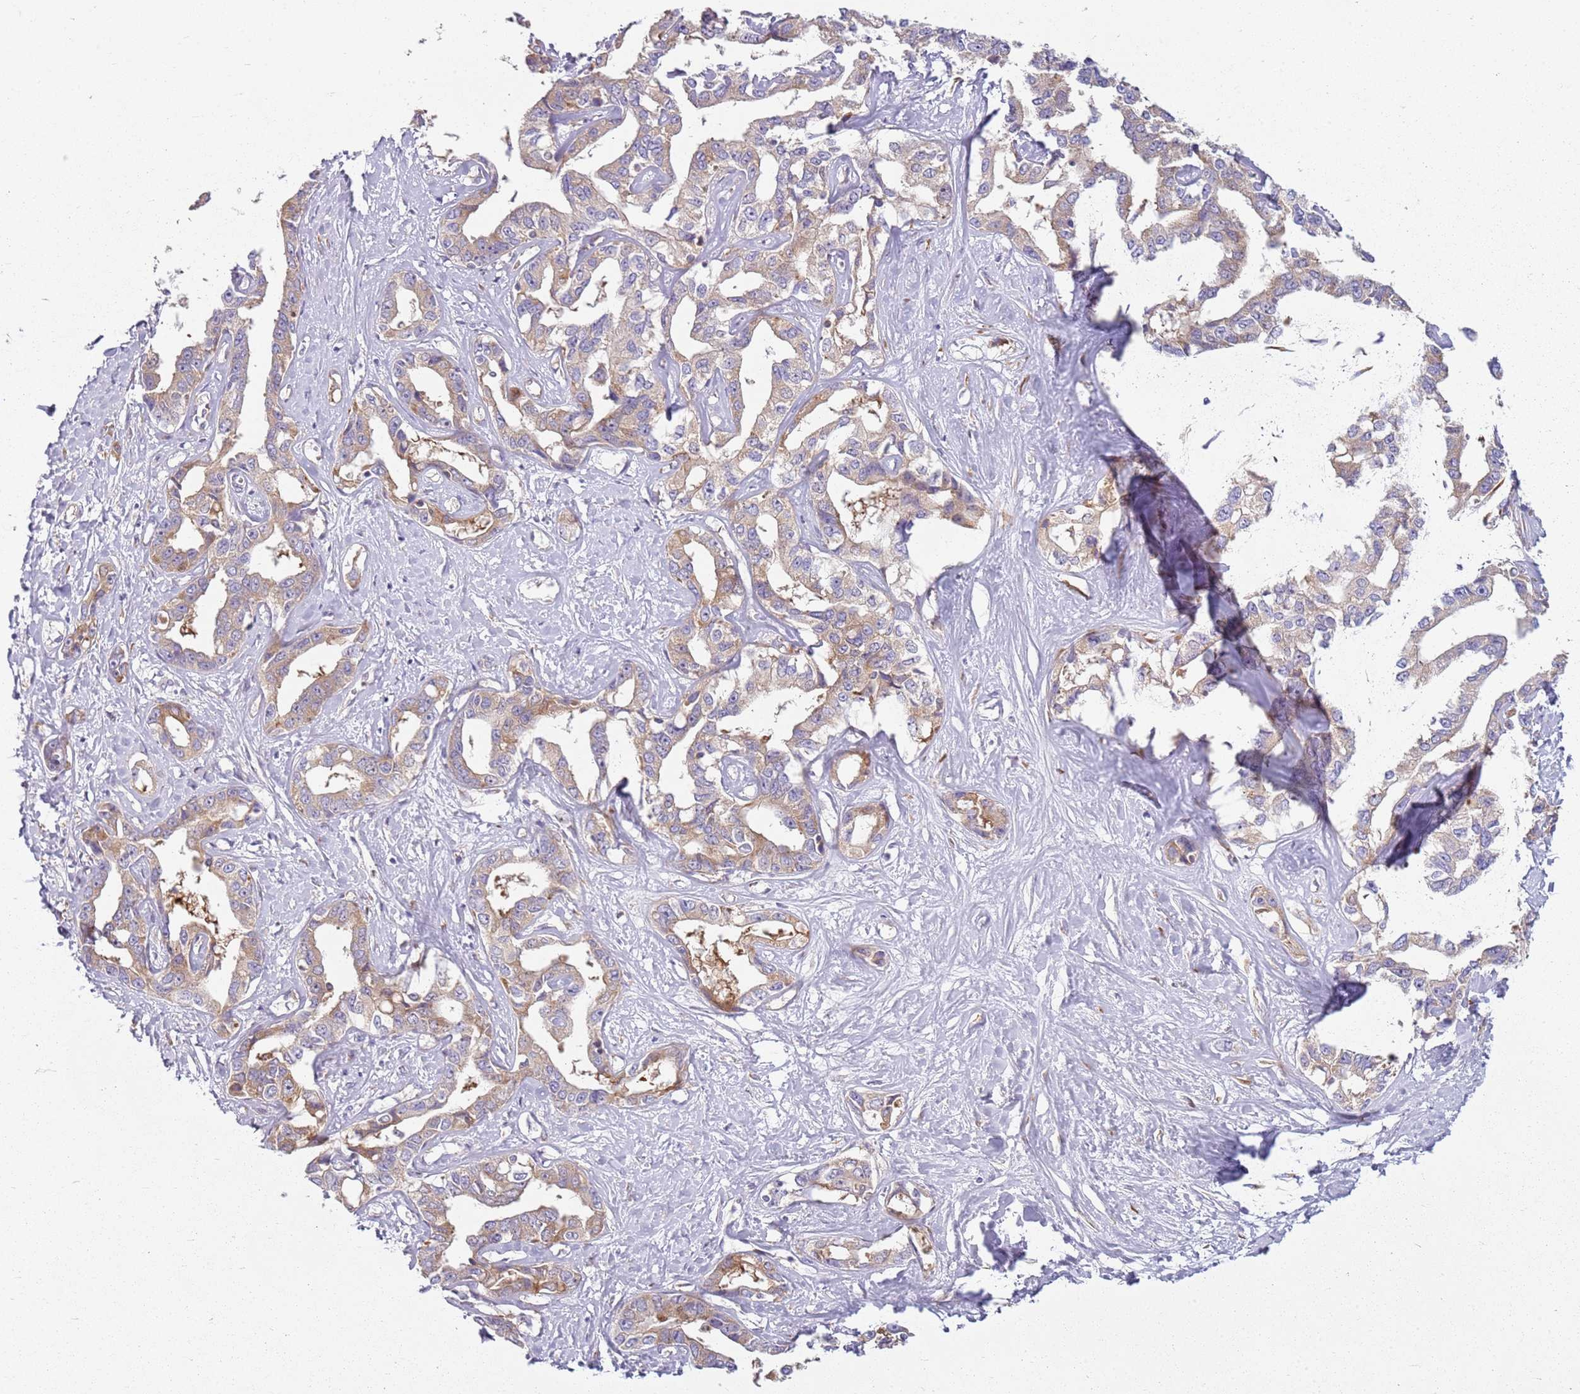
{"staining": {"intensity": "weak", "quantity": ">75%", "location": "cytoplasmic/membranous"}, "tissue": "liver cancer", "cell_type": "Tumor cells", "image_type": "cancer", "snomed": [{"axis": "morphology", "description": "Cholangiocarcinoma"}, {"axis": "topography", "description": "Liver"}], "caption": "Liver cancer tissue demonstrates weak cytoplasmic/membranous positivity in about >75% of tumor cells, visualized by immunohistochemistry. (IHC, brightfield microscopy, high magnification).", "gene": "RPS28", "patient": {"sex": "male", "age": 59}}